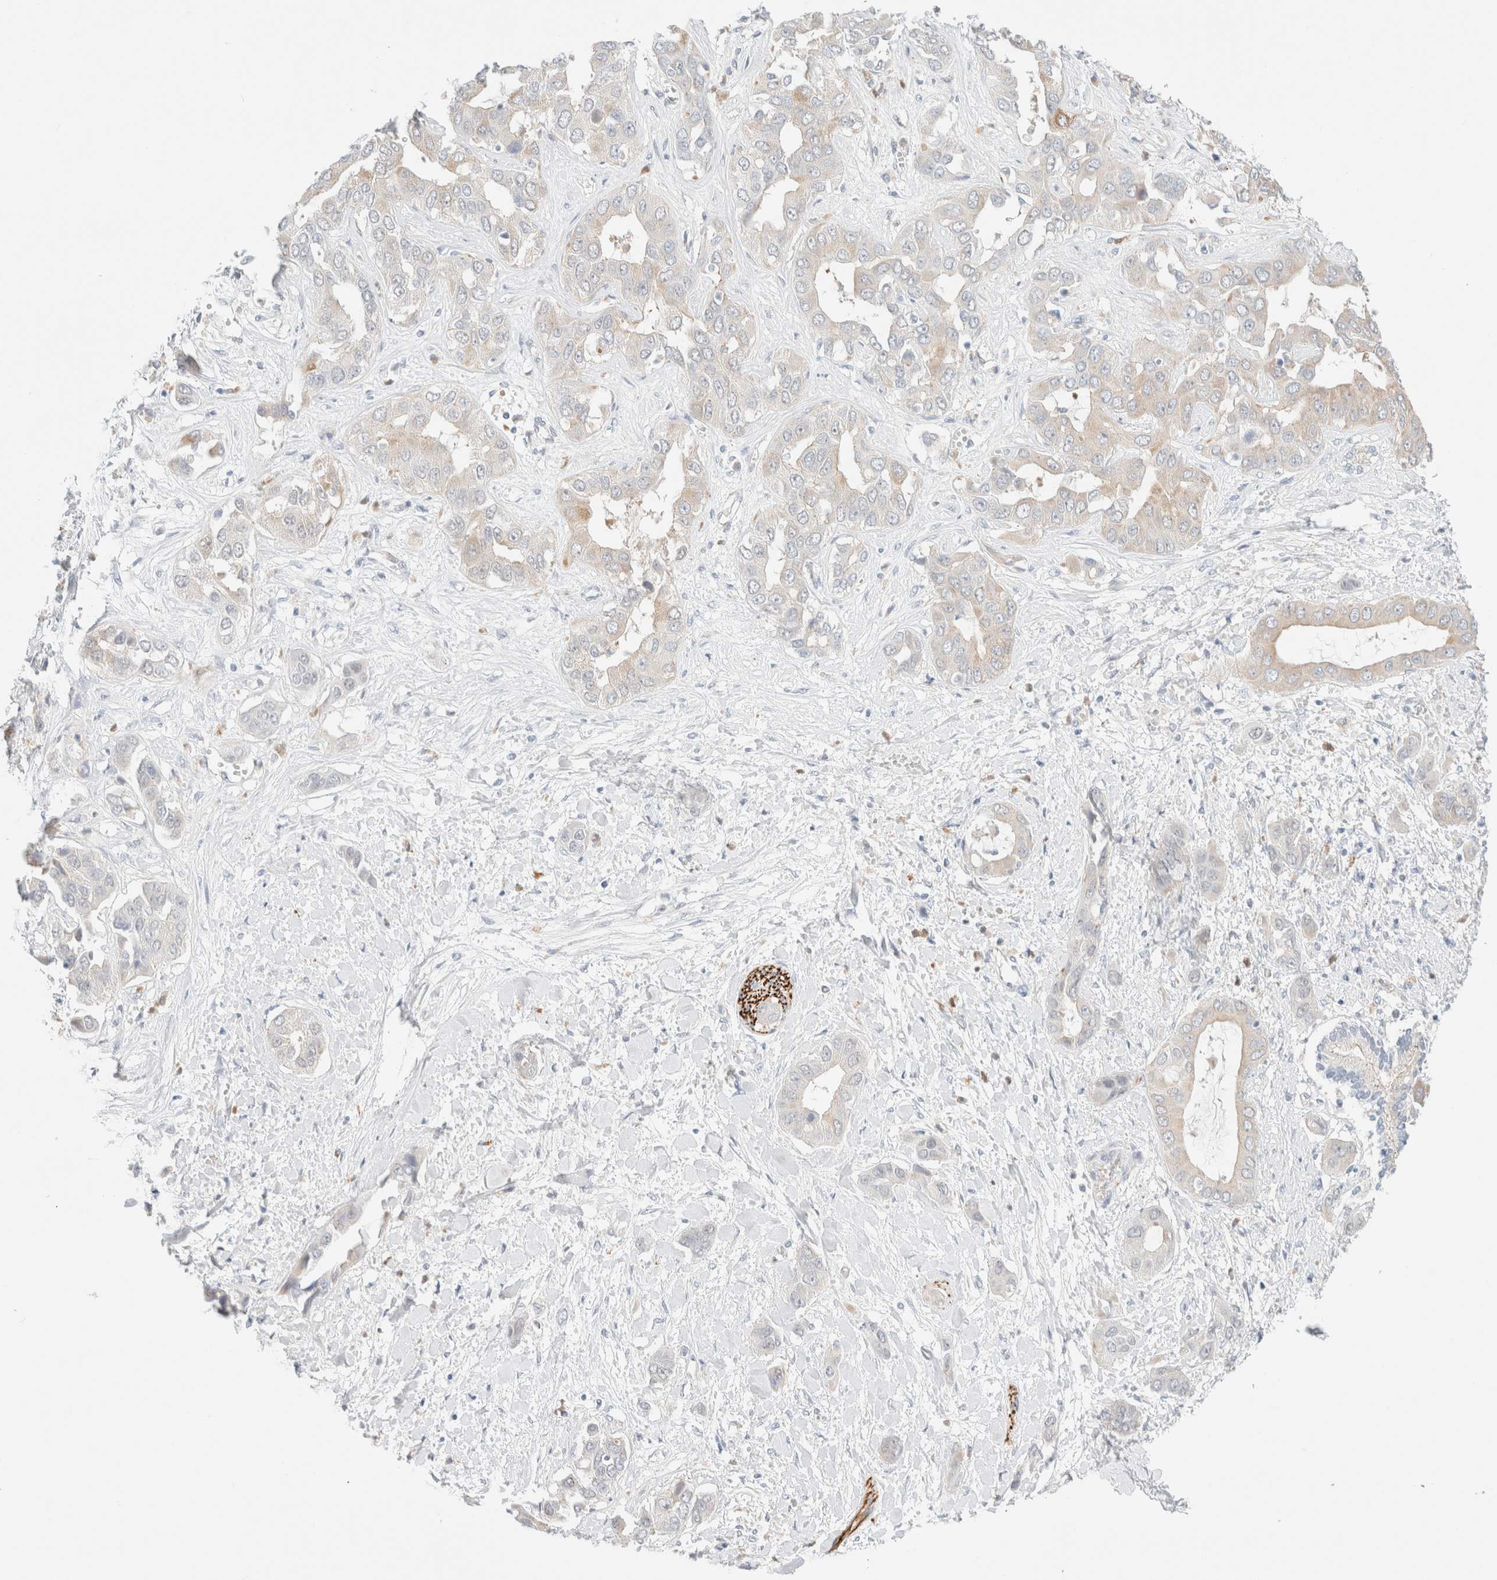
{"staining": {"intensity": "weak", "quantity": "<25%", "location": "cytoplasmic/membranous"}, "tissue": "liver cancer", "cell_type": "Tumor cells", "image_type": "cancer", "snomed": [{"axis": "morphology", "description": "Cholangiocarcinoma"}, {"axis": "topography", "description": "Liver"}], "caption": "Immunohistochemistry histopathology image of neoplastic tissue: human liver cancer (cholangiocarcinoma) stained with DAB exhibits no significant protein positivity in tumor cells.", "gene": "UNC13B", "patient": {"sex": "female", "age": 52}}